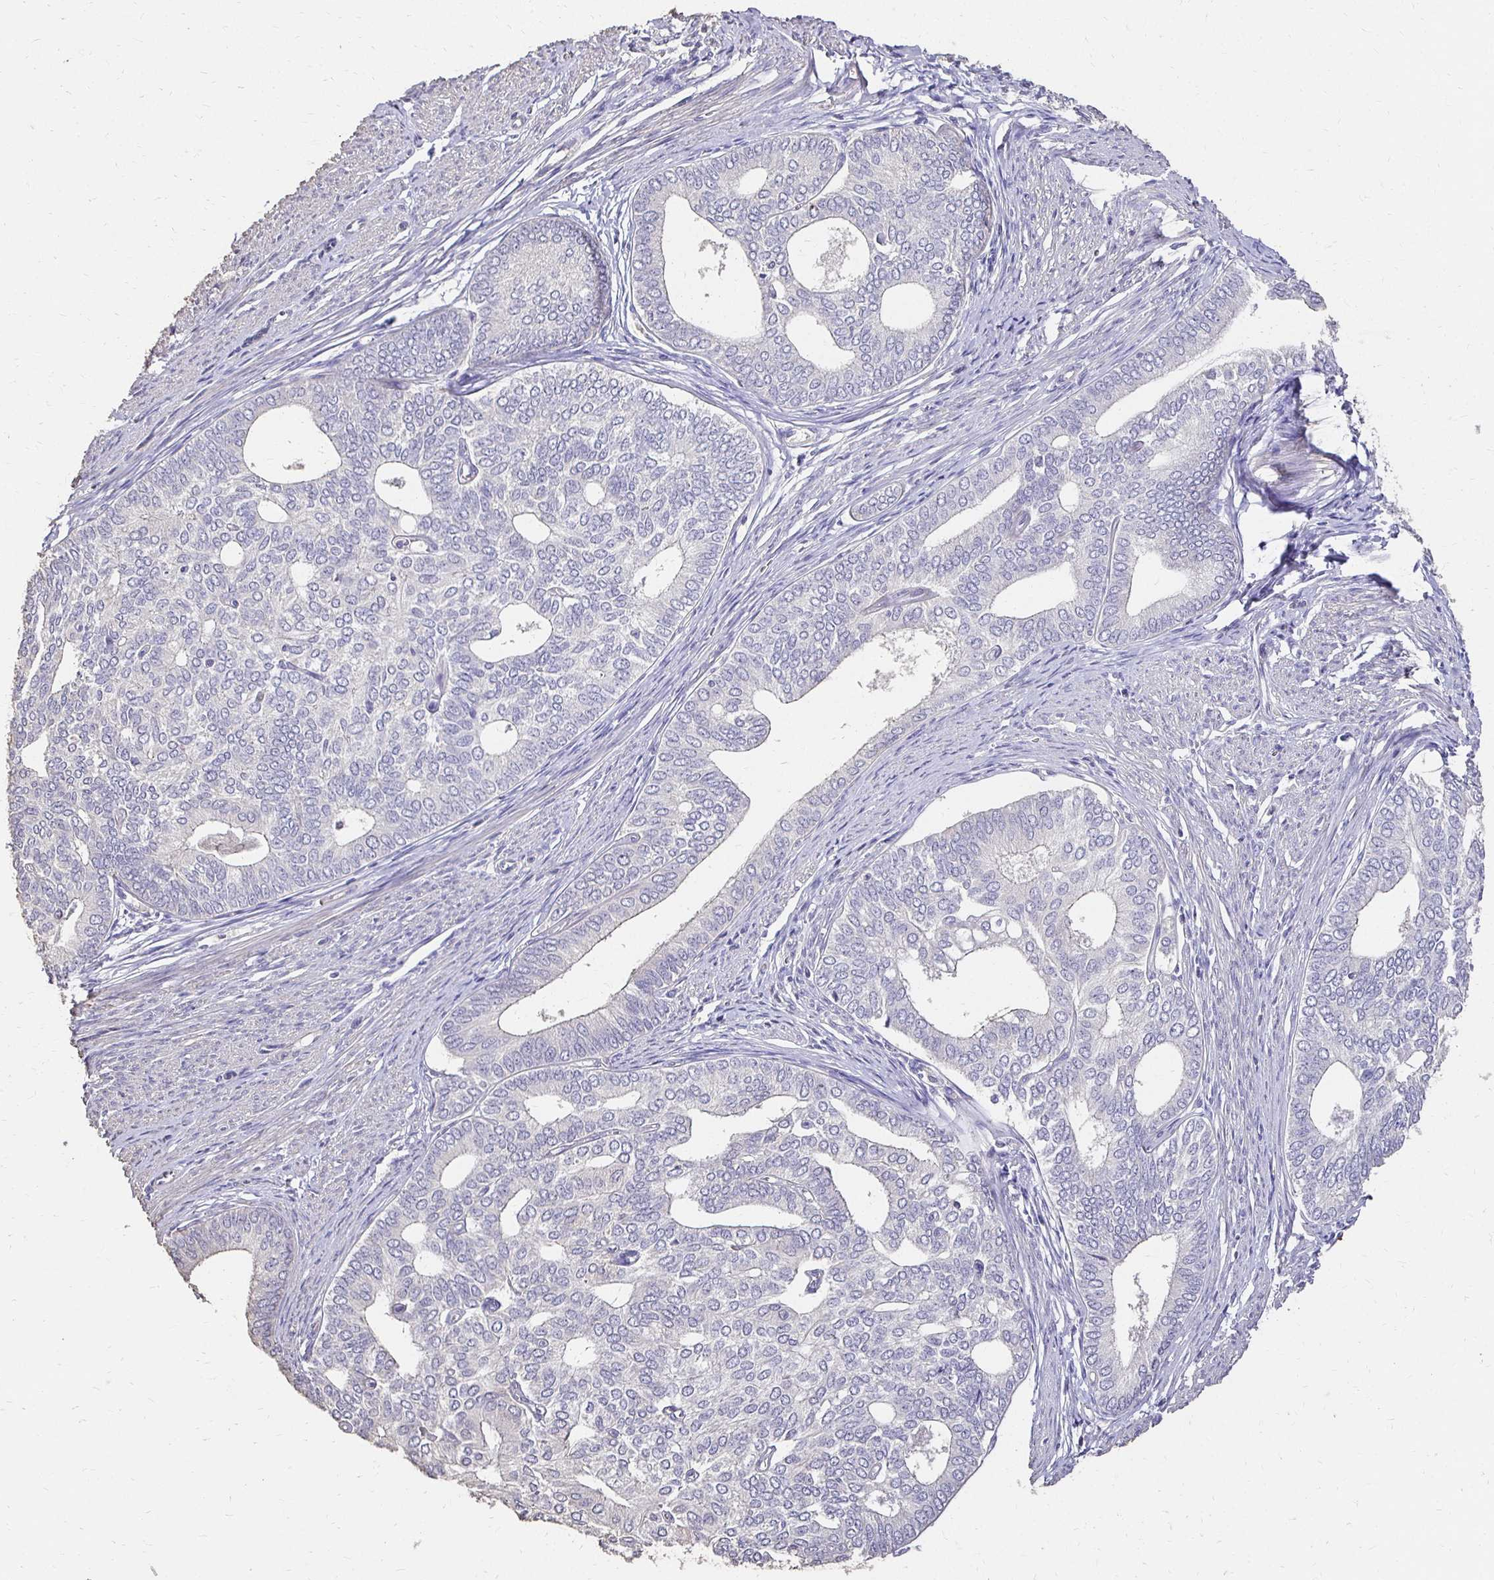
{"staining": {"intensity": "negative", "quantity": "none", "location": "none"}, "tissue": "endometrial cancer", "cell_type": "Tumor cells", "image_type": "cancer", "snomed": [{"axis": "morphology", "description": "Adenocarcinoma, NOS"}, {"axis": "topography", "description": "Endometrium"}], "caption": "This is an IHC photomicrograph of endometrial cancer. There is no staining in tumor cells.", "gene": "UGT1A6", "patient": {"sex": "female", "age": 75}}